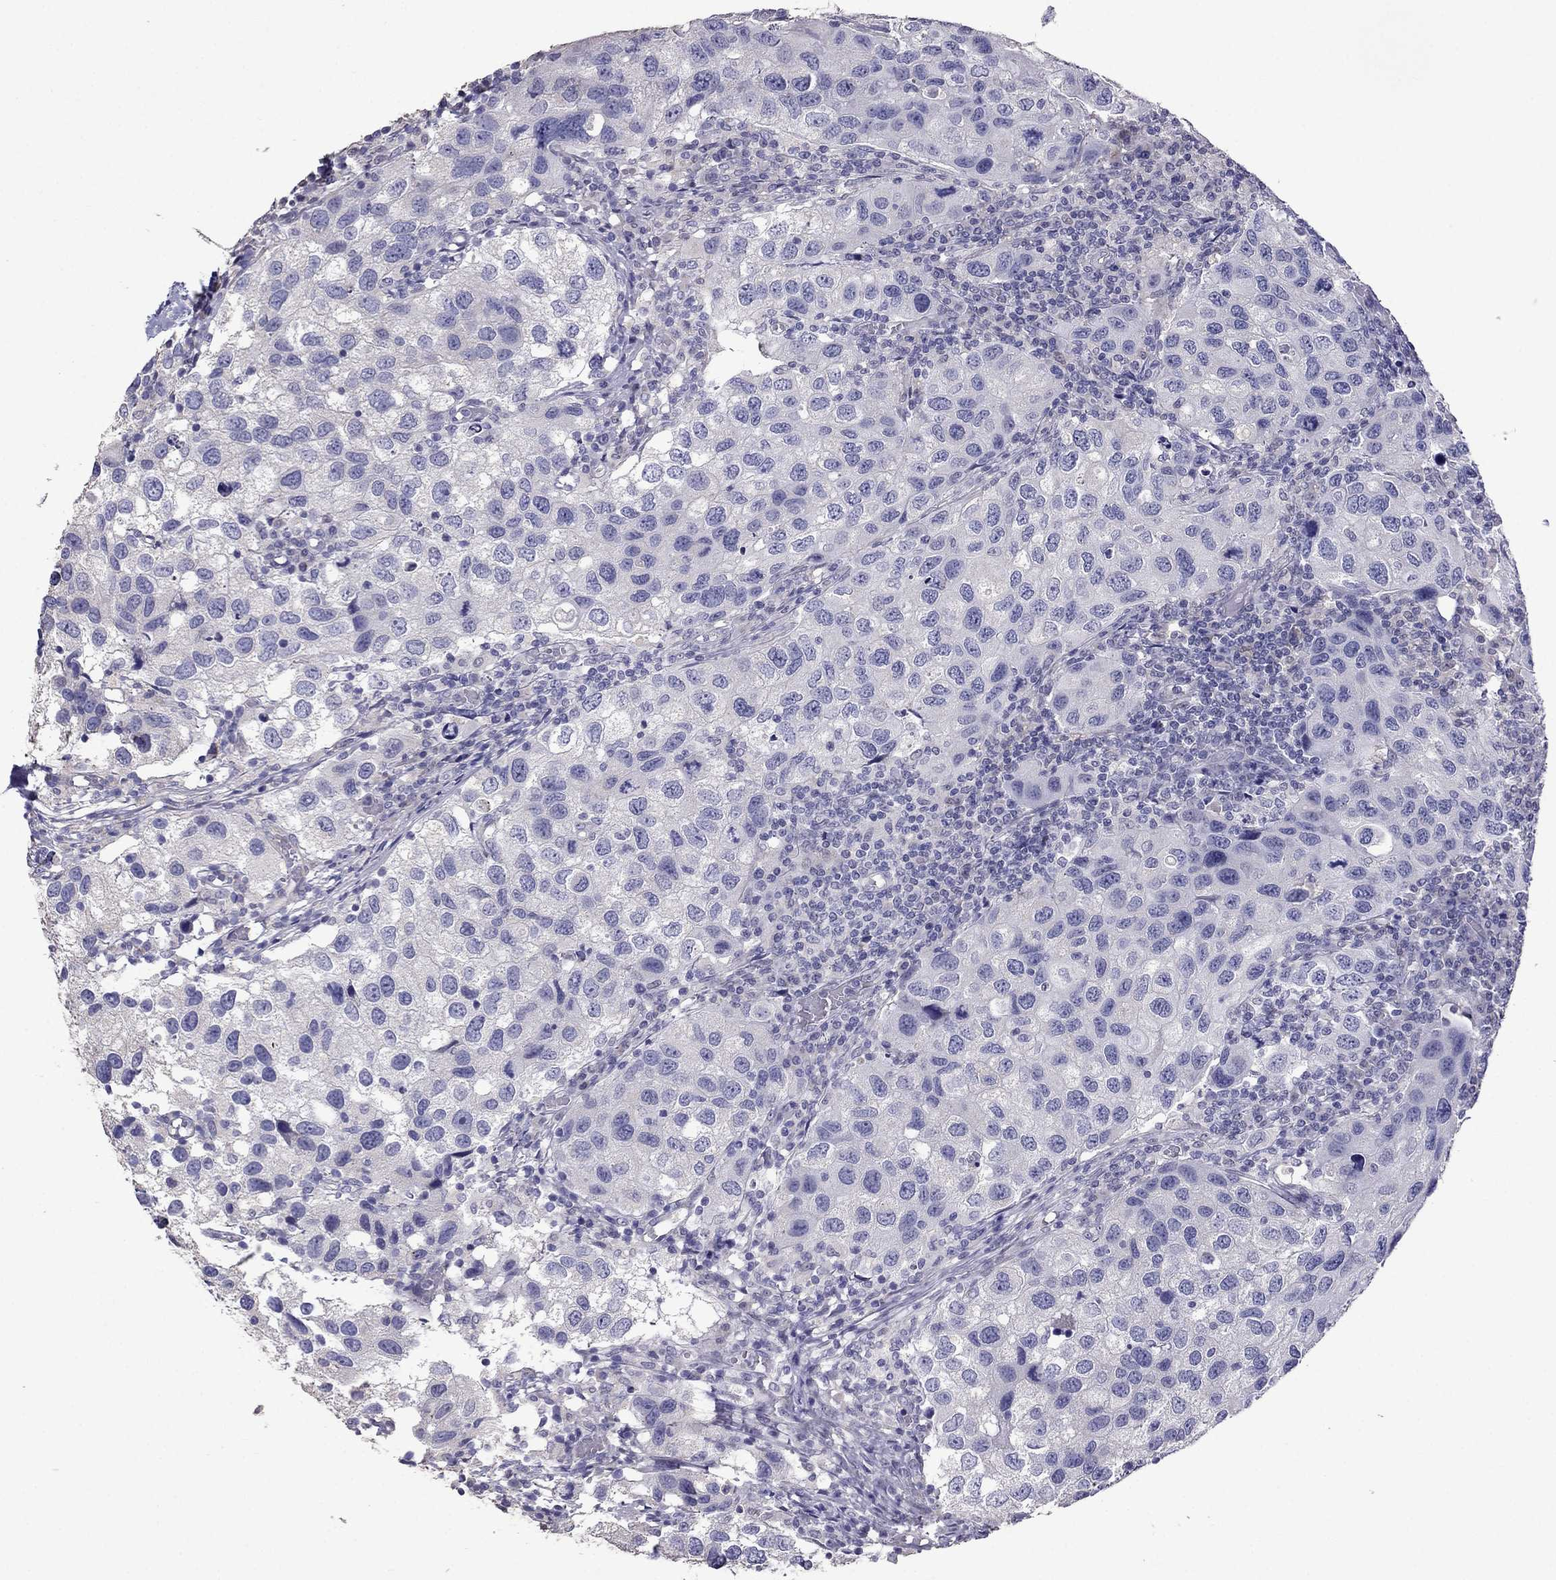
{"staining": {"intensity": "negative", "quantity": "none", "location": "none"}, "tissue": "urothelial cancer", "cell_type": "Tumor cells", "image_type": "cancer", "snomed": [{"axis": "morphology", "description": "Urothelial carcinoma, High grade"}, {"axis": "topography", "description": "Urinary bladder"}], "caption": "Urothelial cancer was stained to show a protein in brown. There is no significant positivity in tumor cells.", "gene": "AK5", "patient": {"sex": "male", "age": 79}}